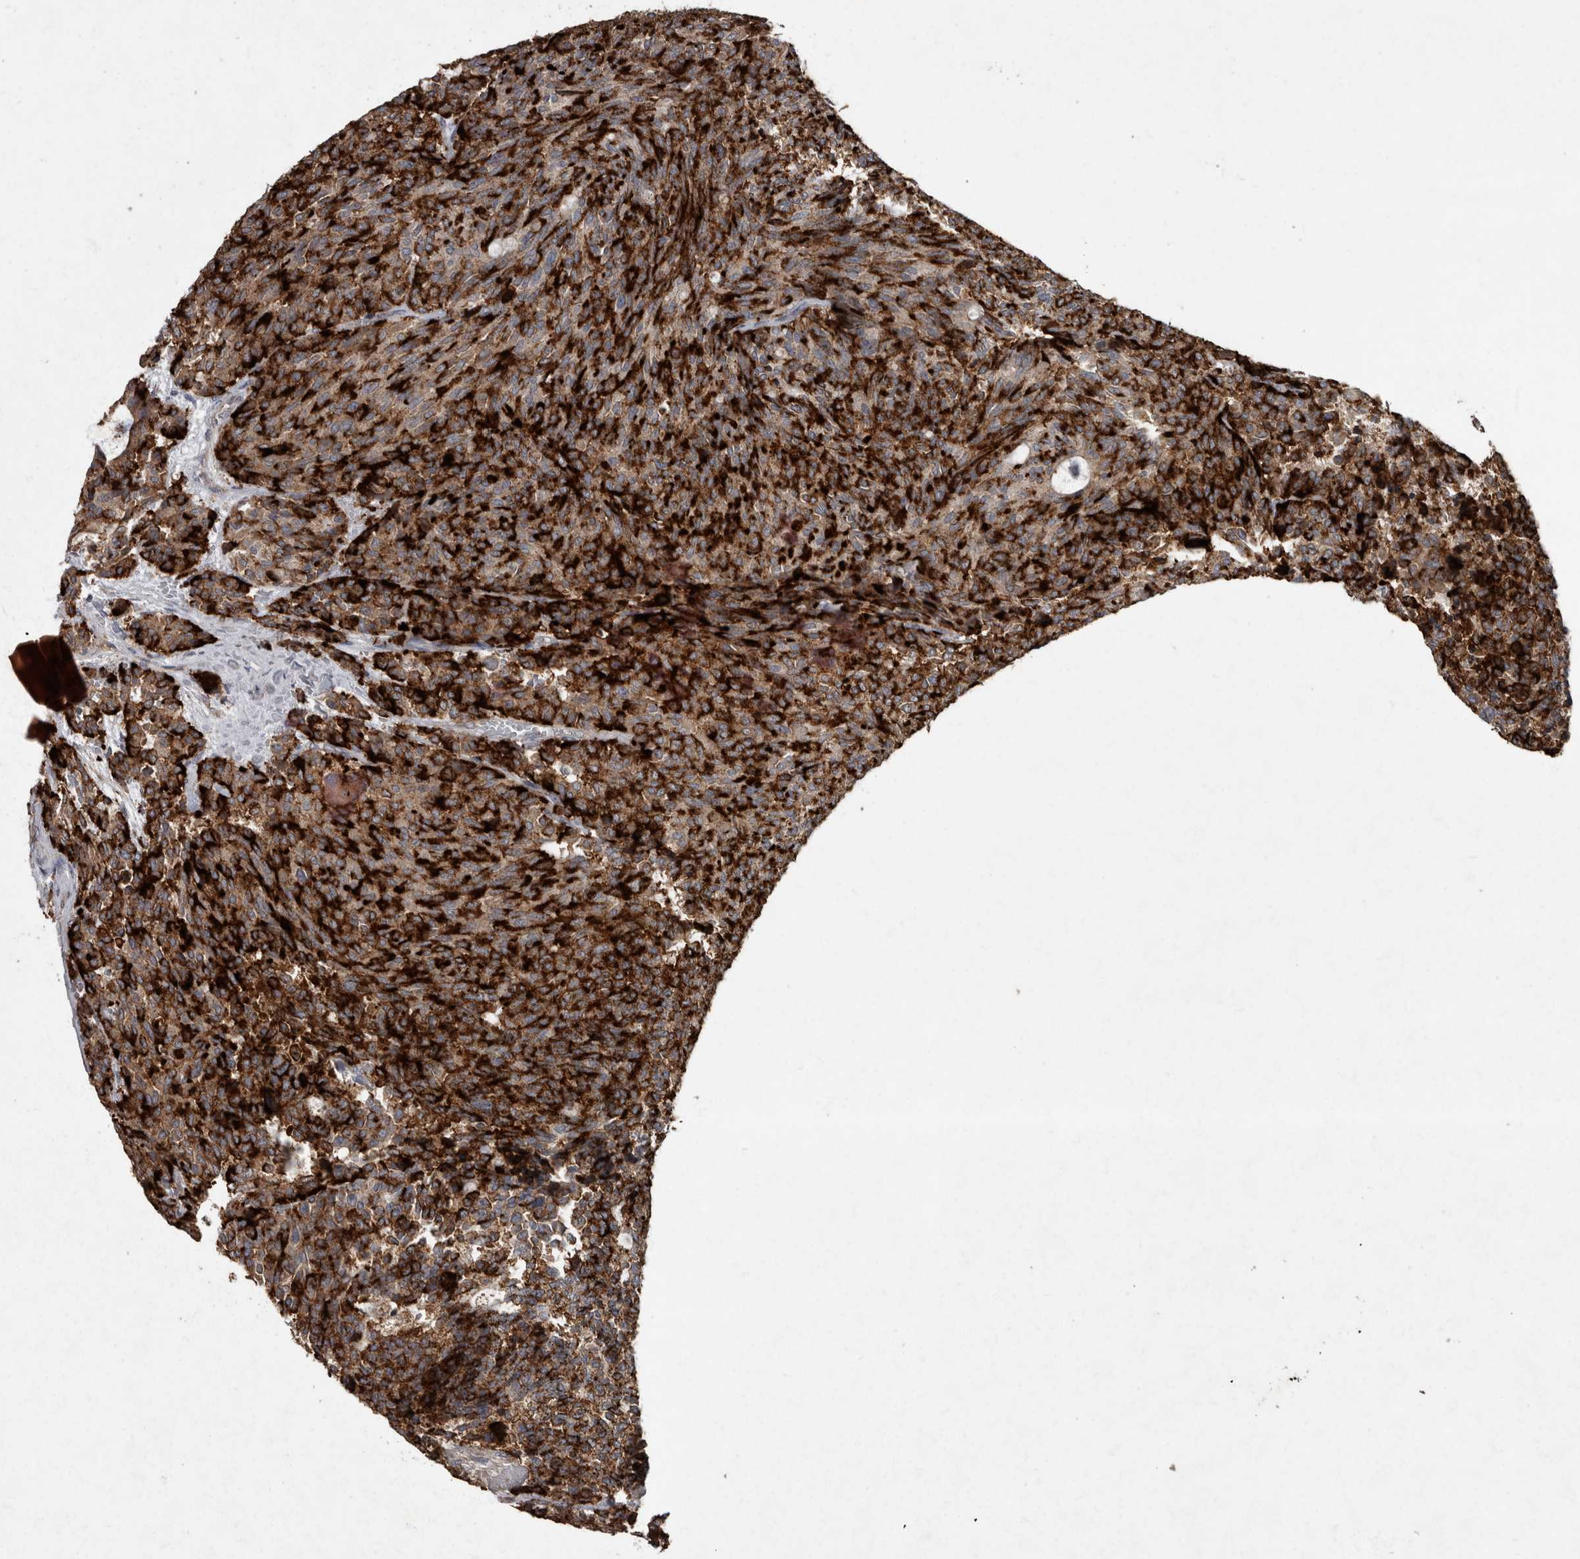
{"staining": {"intensity": "strong", "quantity": ">75%", "location": "cytoplasmic/membranous"}, "tissue": "carcinoid", "cell_type": "Tumor cells", "image_type": "cancer", "snomed": [{"axis": "morphology", "description": "Carcinoid, malignant, NOS"}, {"axis": "topography", "description": "Pancreas"}], "caption": "Malignant carcinoid tissue exhibits strong cytoplasmic/membranous staining in approximately >75% of tumor cells Immunohistochemistry stains the protein in brown and the nuclei are stained blue.", "gene": "PPP1R3C", "patient": {"sex": "female", "age": 54}}